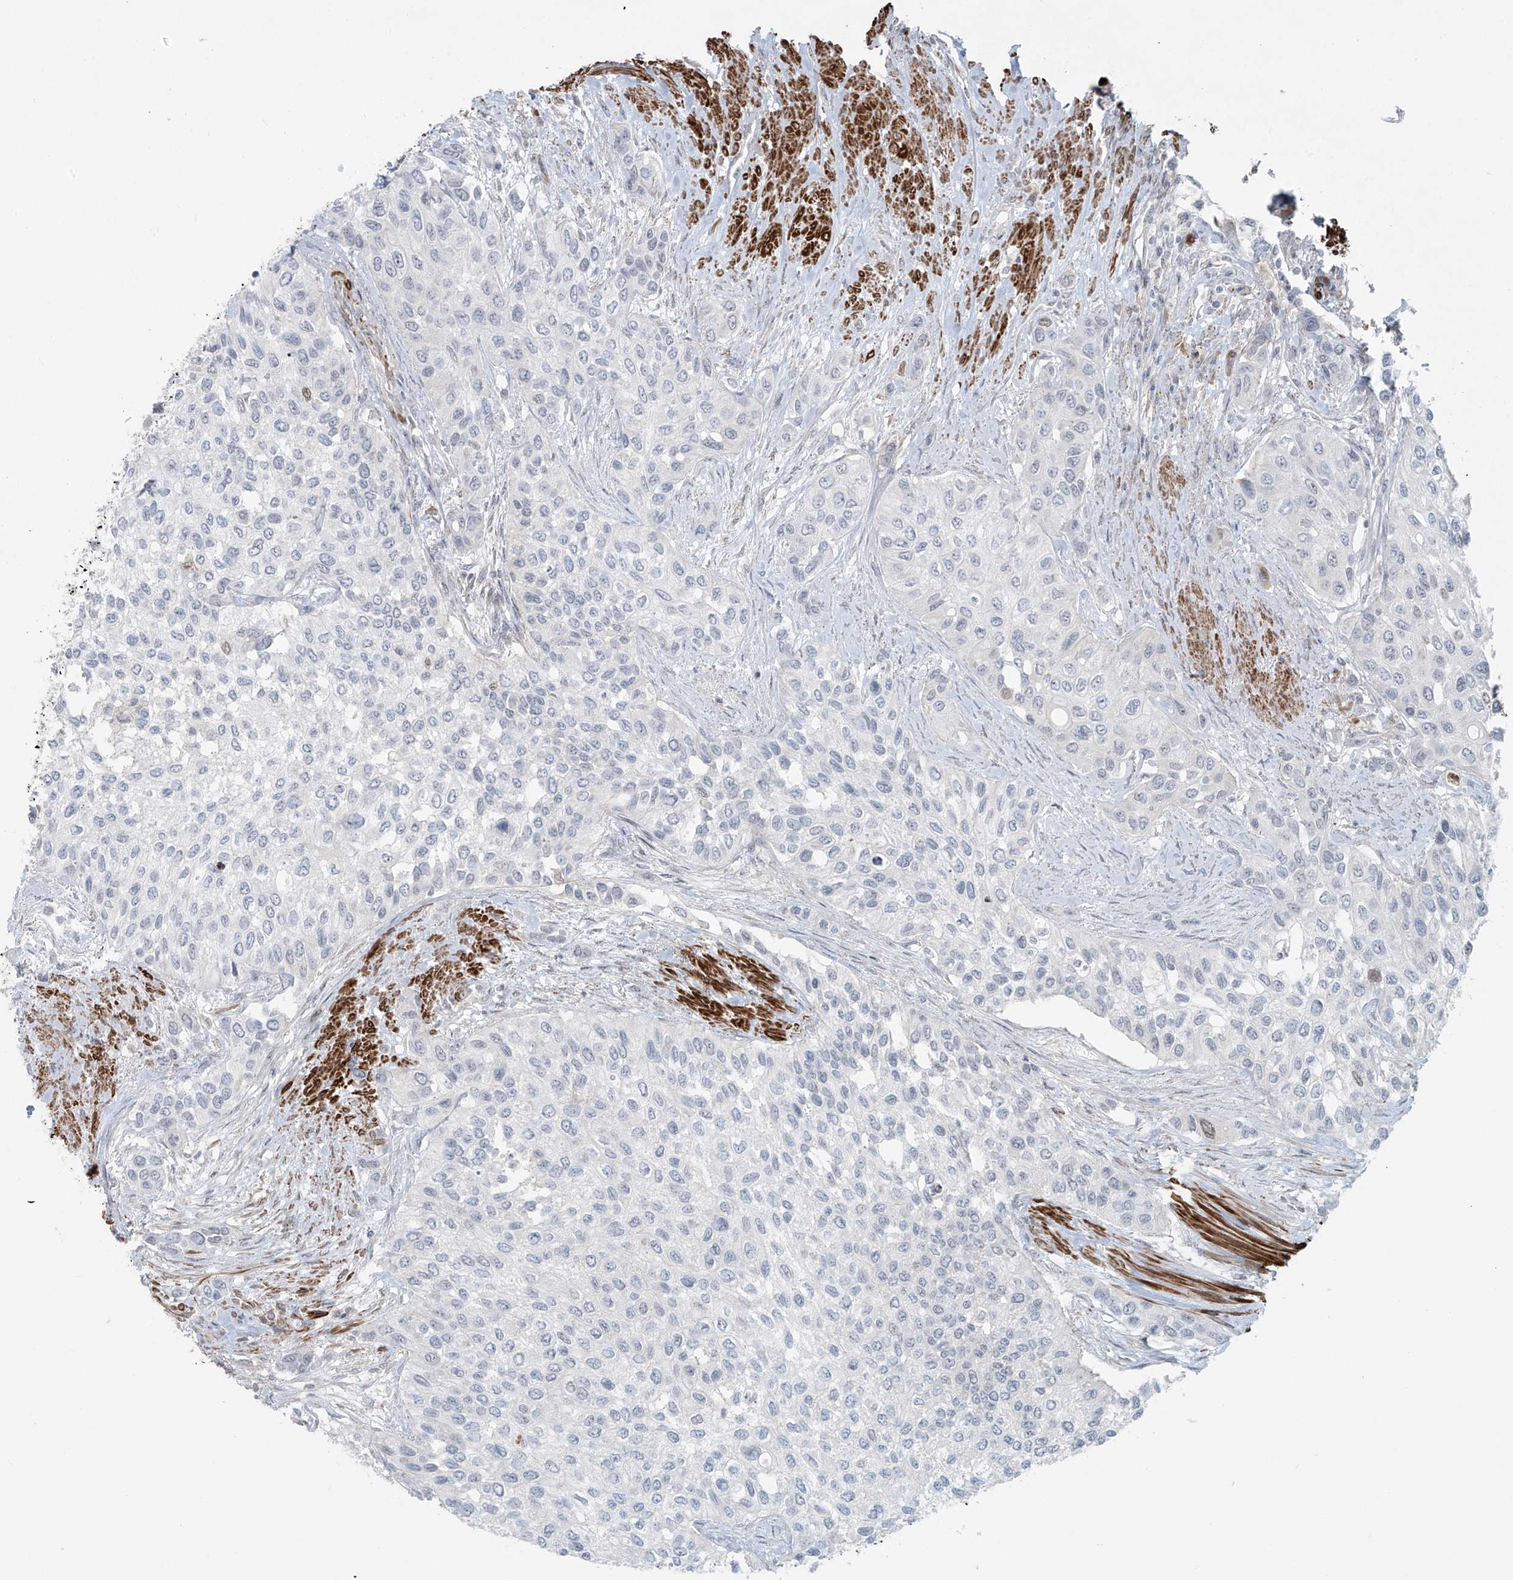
{"staining": {"intensity": "negative", "quantity": "none", "location": "none"}, "tissue": "urothelial cancer", "cell_type": "Tumor cells", "image_type": "cancer", "snomed": [{"axis": "morphology", "description": "Normal tissue, NOS"}, {"axis": "morphology", "description": "Urothelial carcinoma, High grade"}, {"axis": "topography", "description": "Vascular tissue"}, {"axis": "topography", "description": "Urinary bladder"}], "caption": "This histopathology image is of urothelial carcinoma (high-grade) stained with immunohistochemistry (IHC) to label a protein in brown with the nuclei are counter-stained blue. There is no staining in tumor cells.", "gene": "RASGEF1A", "patient": {"sex": "female", "age": 56}}